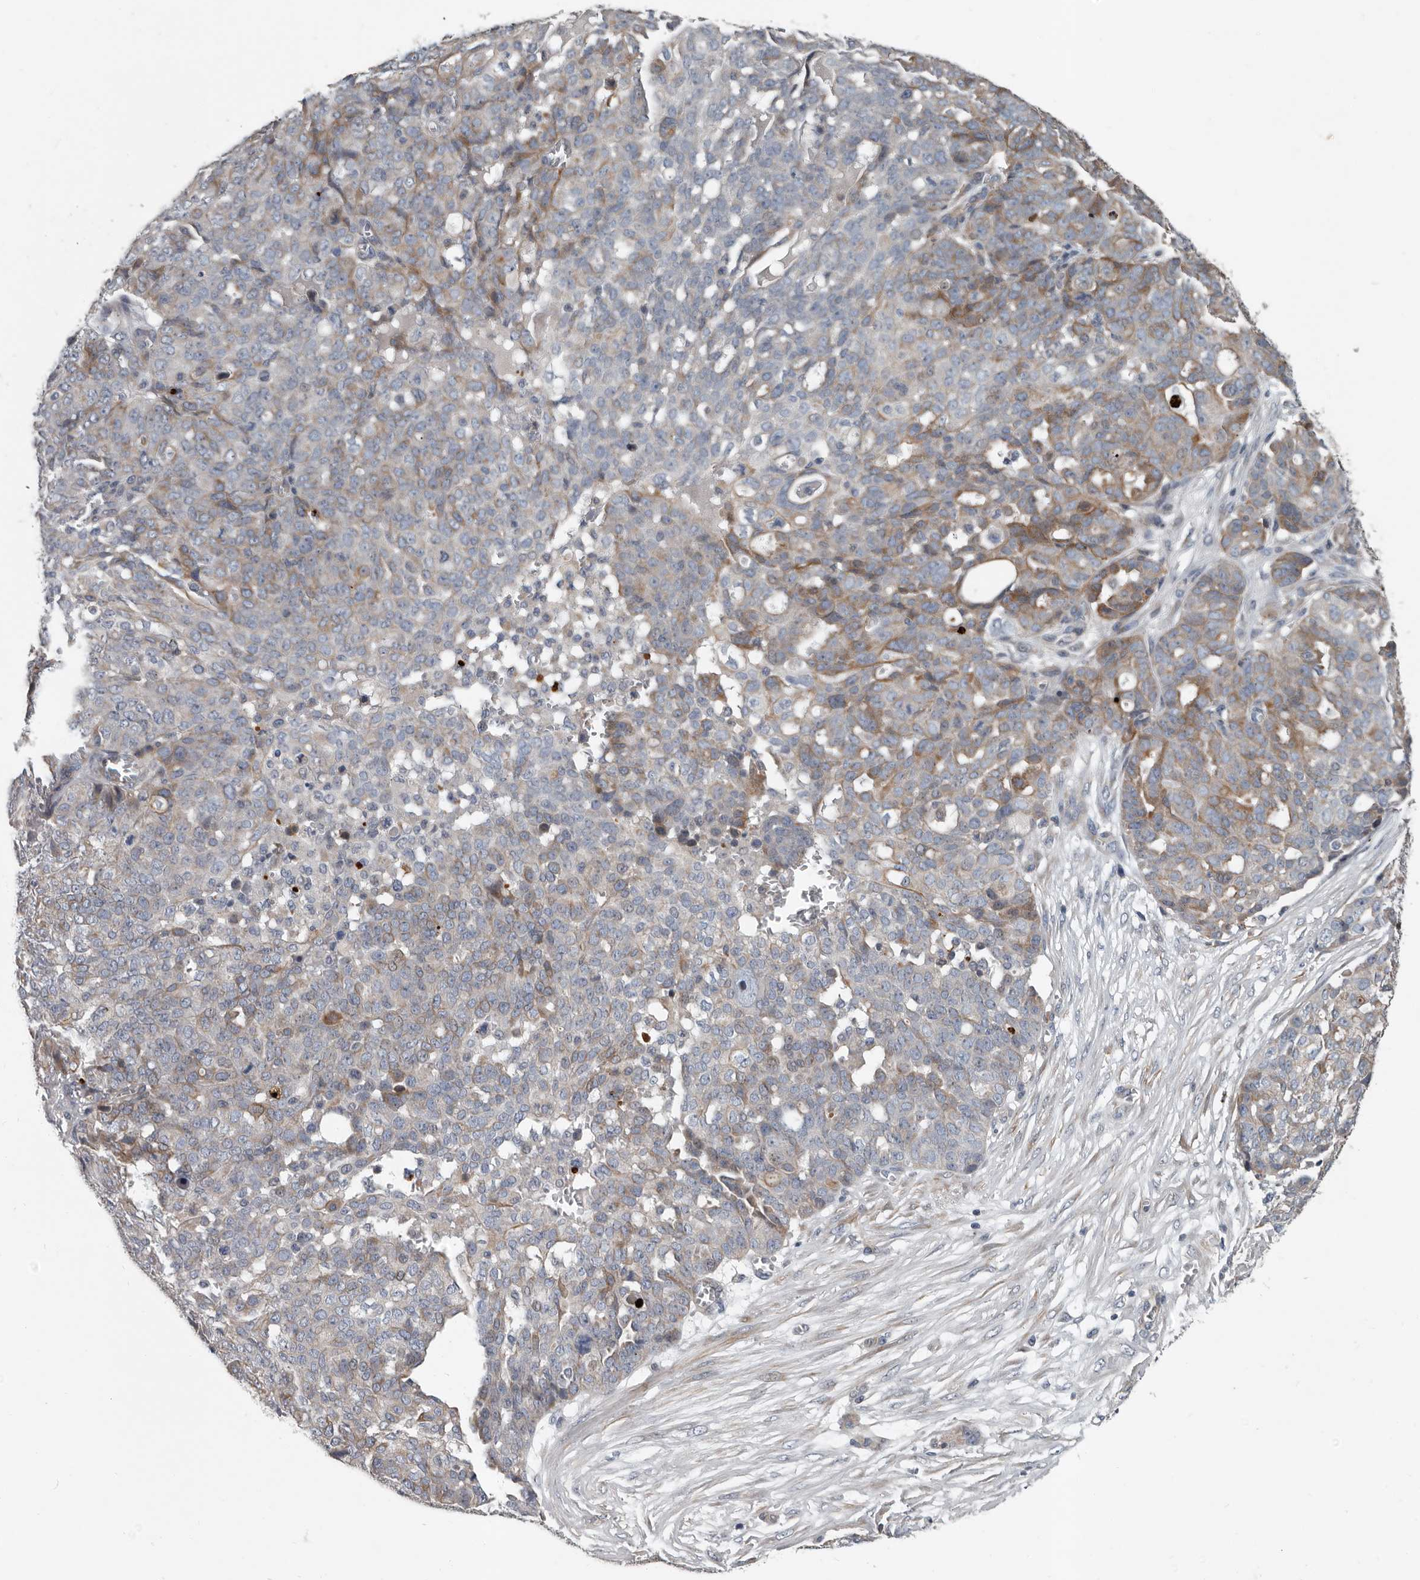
{"staining": {"intensity": "moderate", "quantity": "<25%", "location": "cytoplasmic/membranous"}, "tissue": "ovarian cancer", "cell_type": "Tumor cells", "image_type": "cancer", "snomed": [{"axis": "morphology", "description": "Cystadenocarcinoma, serous, NOS"}, {"axis": "topography", "description": "Soft tissue"}, {"axis": "topography", "description": "Ovary"}], "caption": "Immunohistochemistry histopathology image of ovarian cancer stained for a protein (brown), which demonstrates low levels of moderate cytoplasmic/membranous staining in about <25% of tumor cells.", "gene": "DPY19L4", "patient": {"sex": "female", "age": 57}}